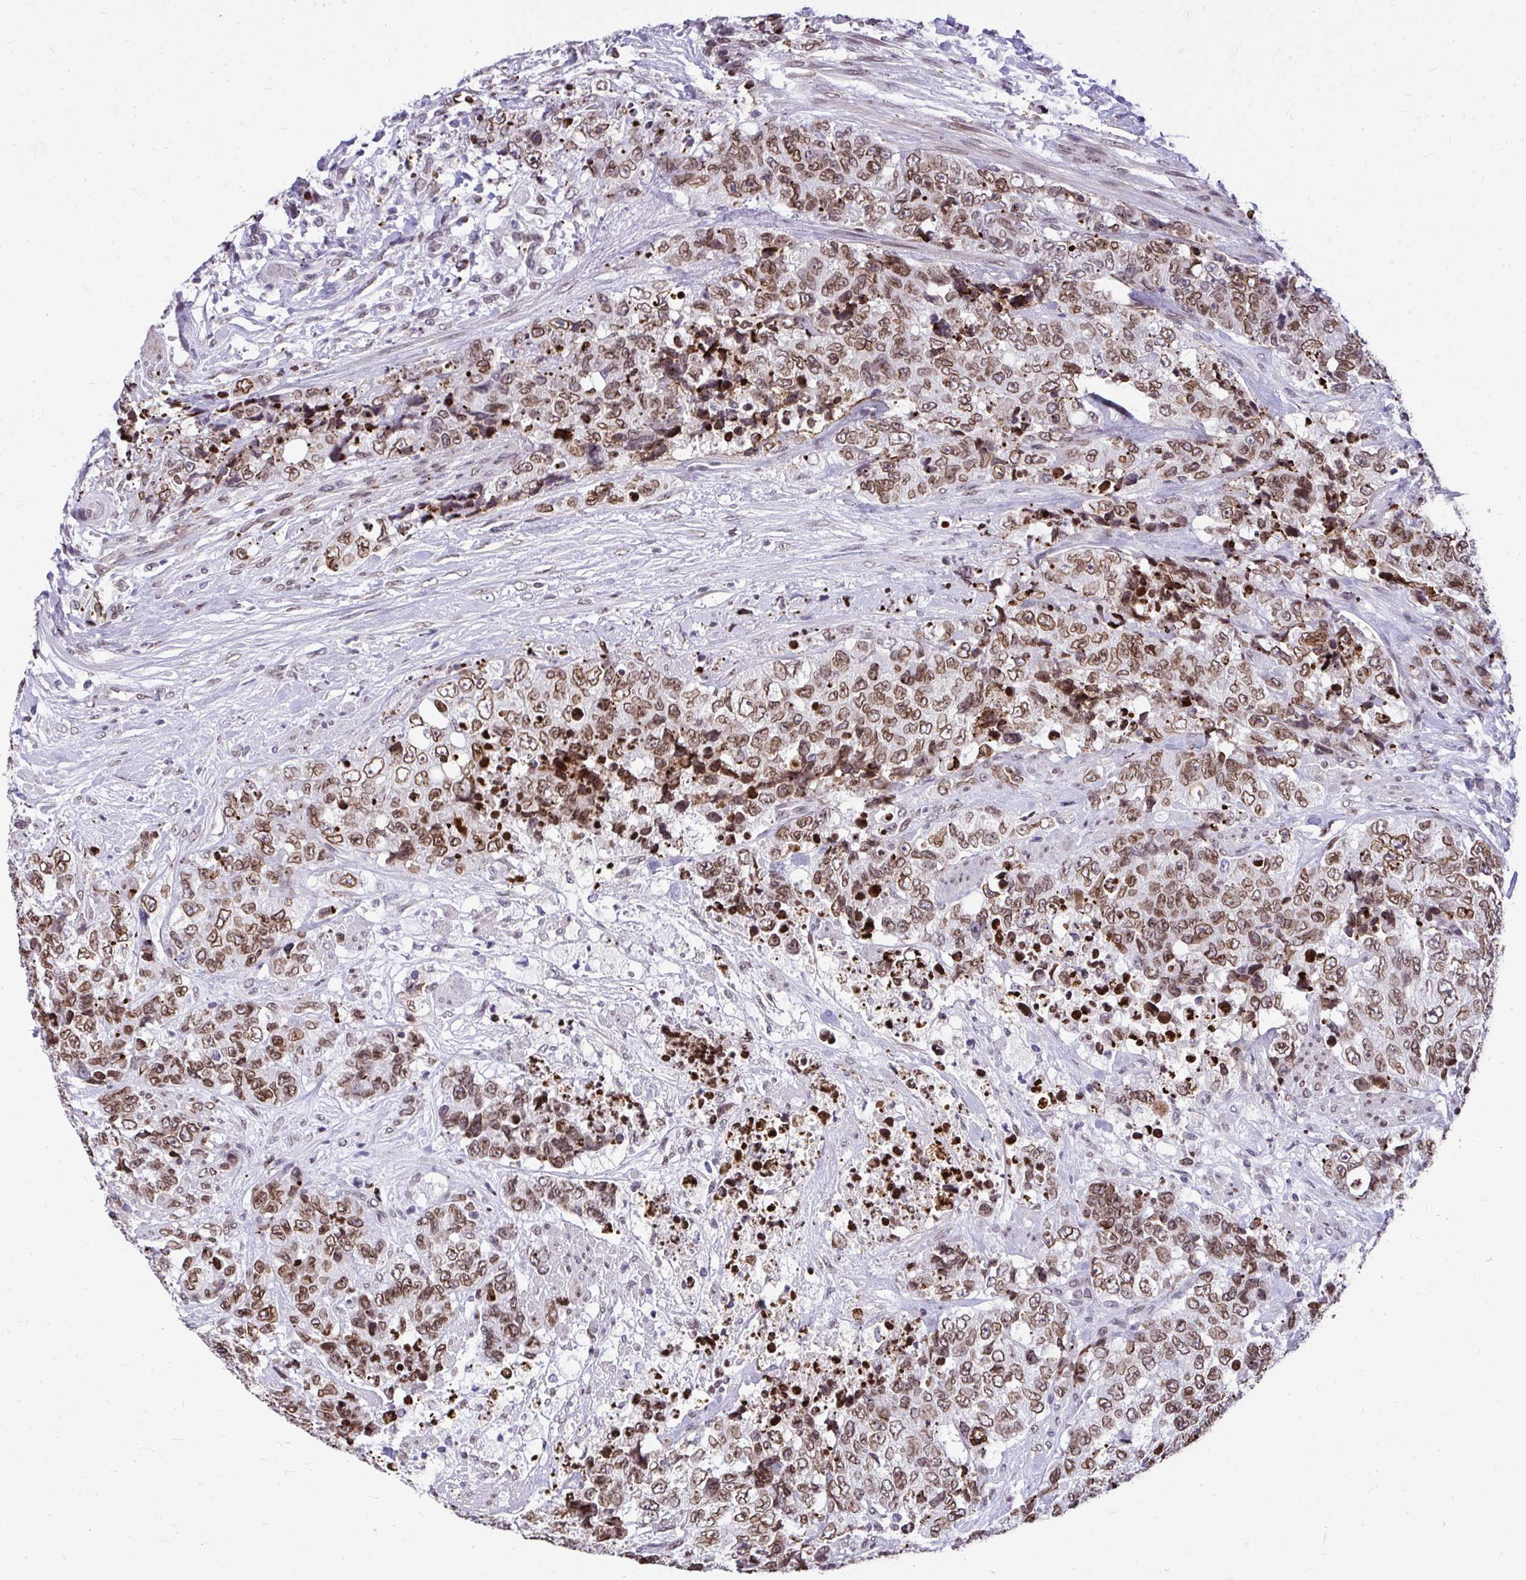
{"staining": {"intensity": "moderate", "quantity": ">75%", "location": "cytoplasmic/membranous,nuclear"}, "tissue": "urothelial cancer", "cell_type": "Tumor cells", "image_type": "cancer", "snomed": [{"axis": "morphology", "description": "Urothelial carcinoma, High grade"}, {"axis": "topography", "description": "Urinary bladder"}], "caption": "Moderate cytoplasmic/membranous and nuclear staining for a protein is seen in approximately >75% of tumor cells of urothelial carcinoma (high-grade) using immunohistochemistry.", "gene": "BANF1", "patient": {"sex": "female", "age": 78}}